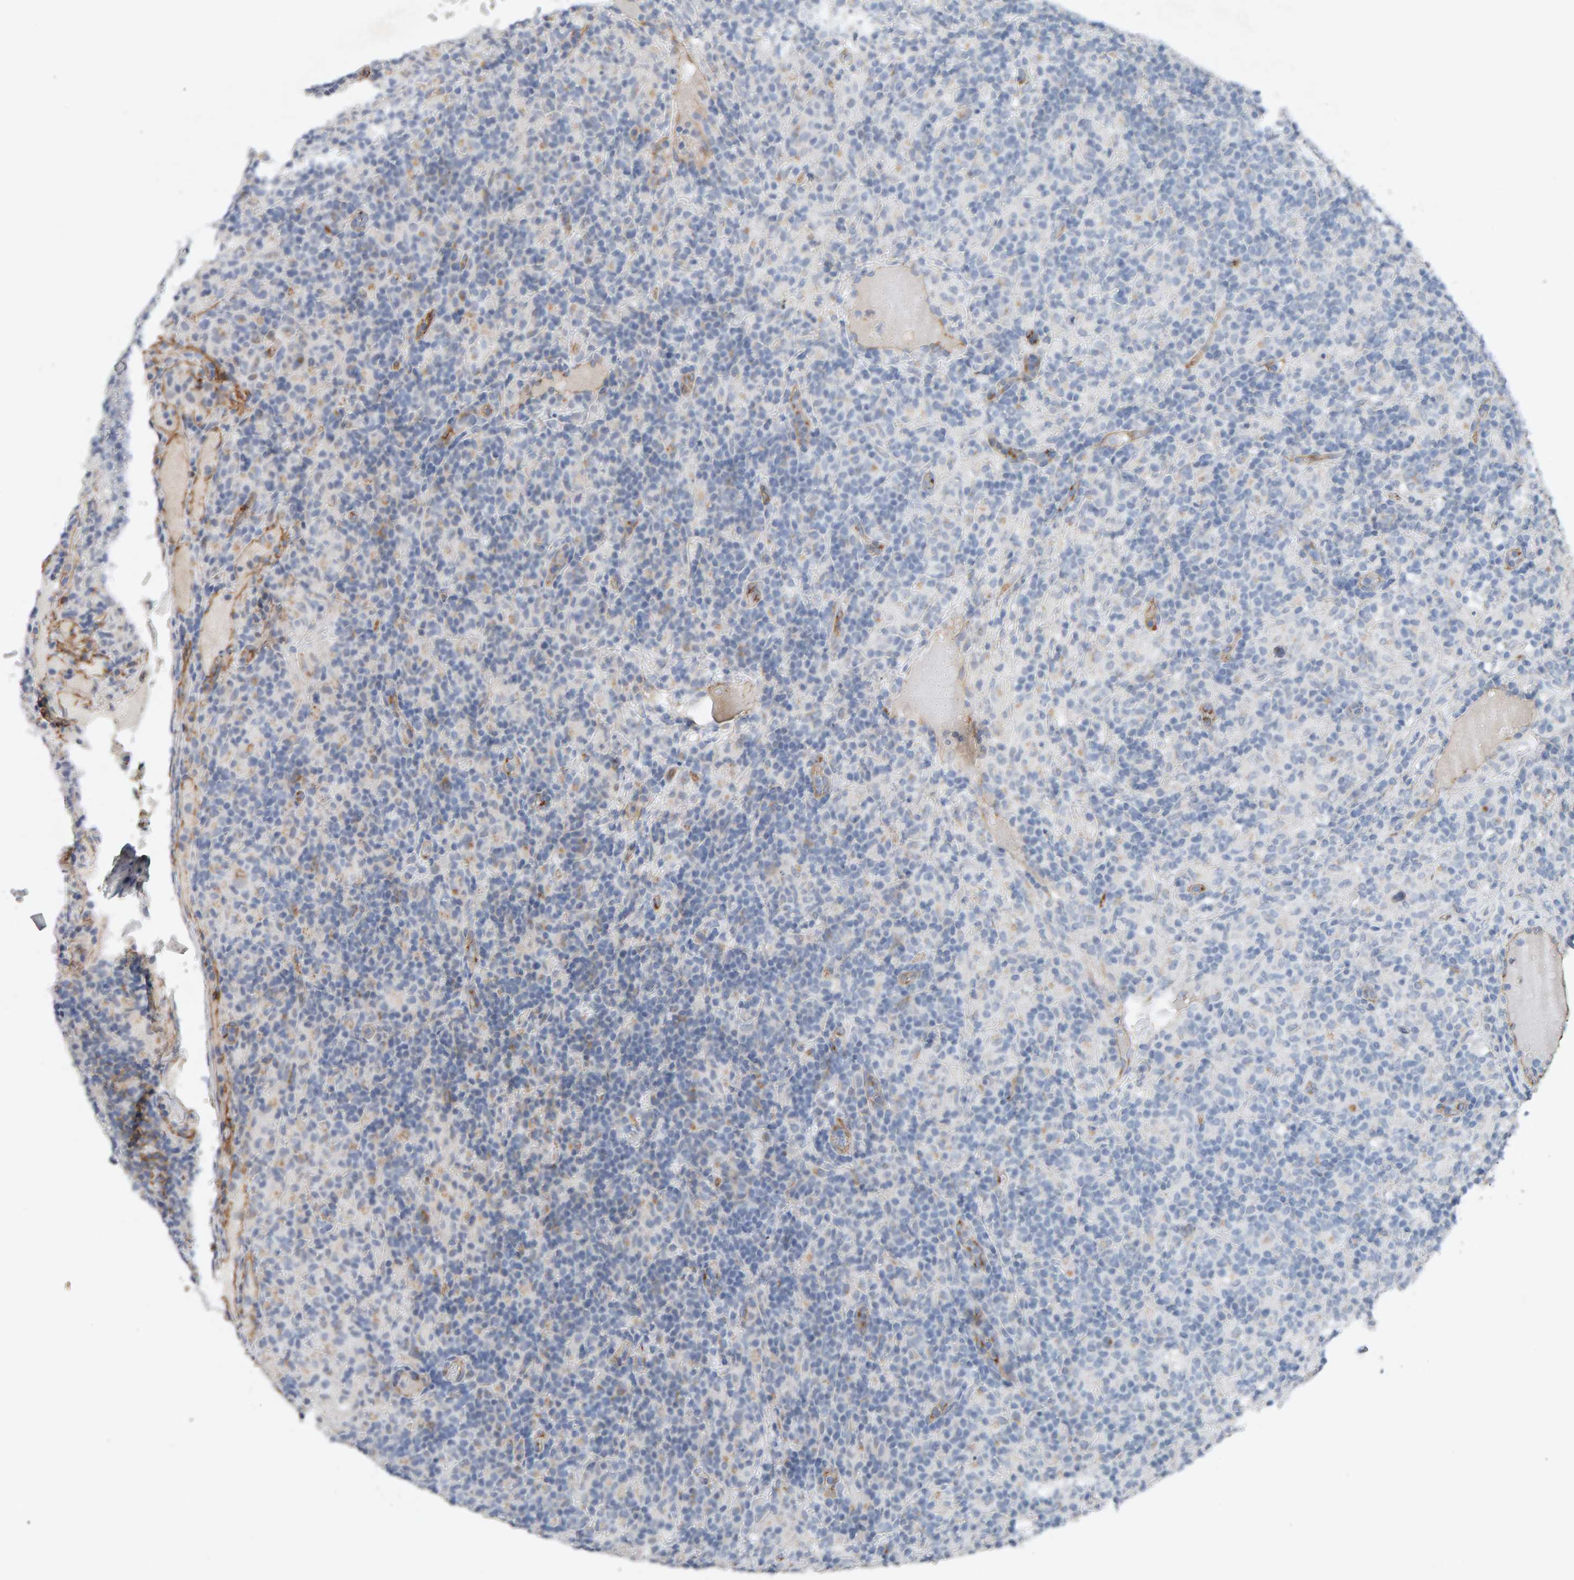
{"staining": {"intensity": "moderate", "quantity": "<25%", "location": "cytoplasmic/membranous"}, "tissue": "lymphoma", "cell_type": "Tumor cells", "image_type": "cancer", "snomed": [{"axis": "morphology", "description": "Hodgkin's disease, NOS"}, {"axis": "topography", "description": "Lymph node"}], "caption": "Brown immunohistochemical staining in Hodgkin's disease exhibits moderate cytoplasmic/membranous positivity in approximately <25% of tumor cells. (IHC, brightfield microscopy, high magnification).", "gene": "PTPRM", "patient": {"sex": "male", "age": 70}}